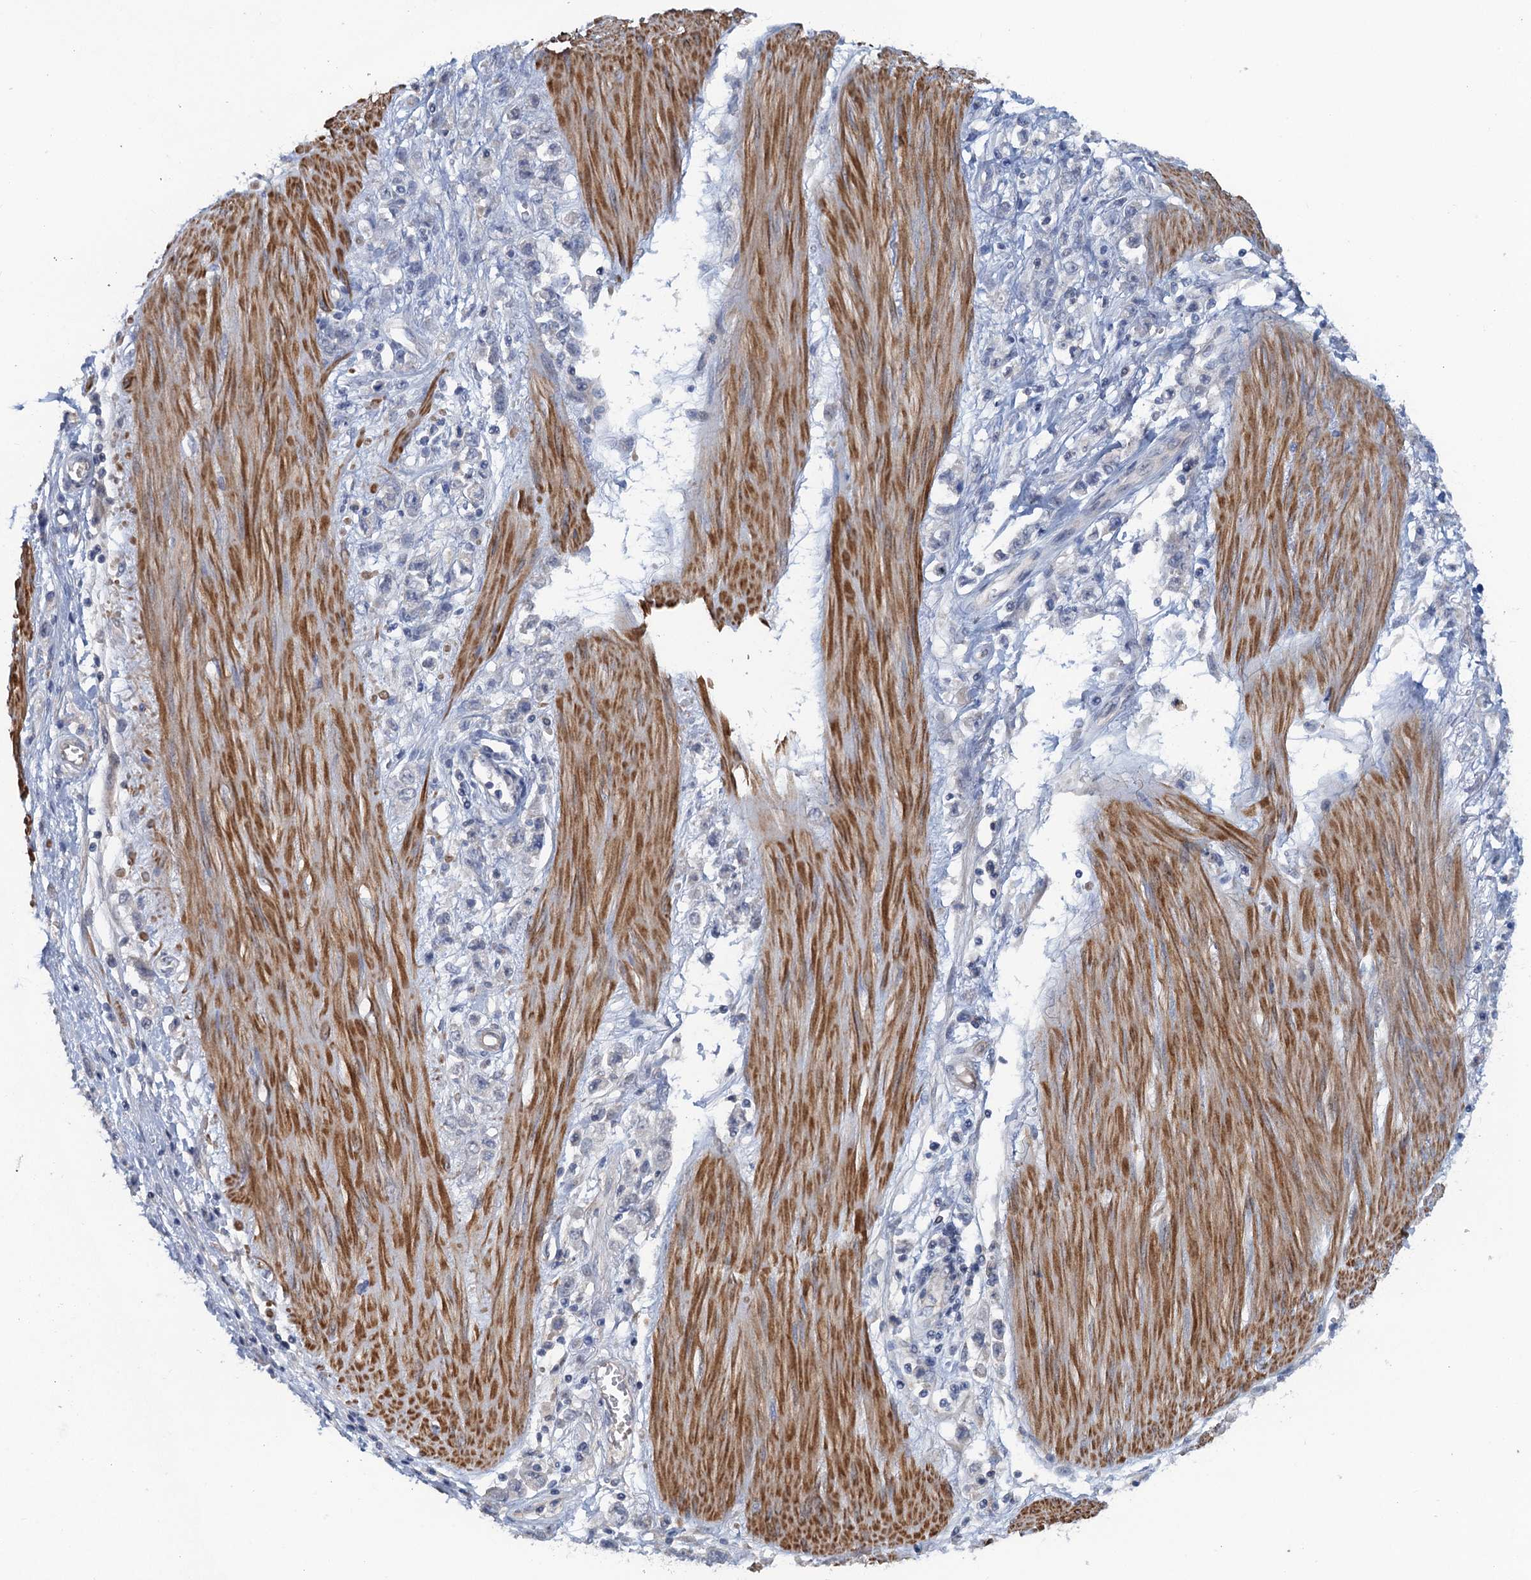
{"staining": {"intensity": "negative", "quantity": "none", "location": "none"}, "tissue": "stomach cancer", "cell_type": "Tumor cells", "image_type": "cancer", "snomed": [{"axis": "morphology", "description": "Adenocarcinoma, NOS"}, {"axis": "topography", "description": "Stomach"}], "caption": "Image shows no significant protein expression in tumor cells of stomach cancer.", "gene": "MYO16", "patient": {"sex": "female", "age": 76}}